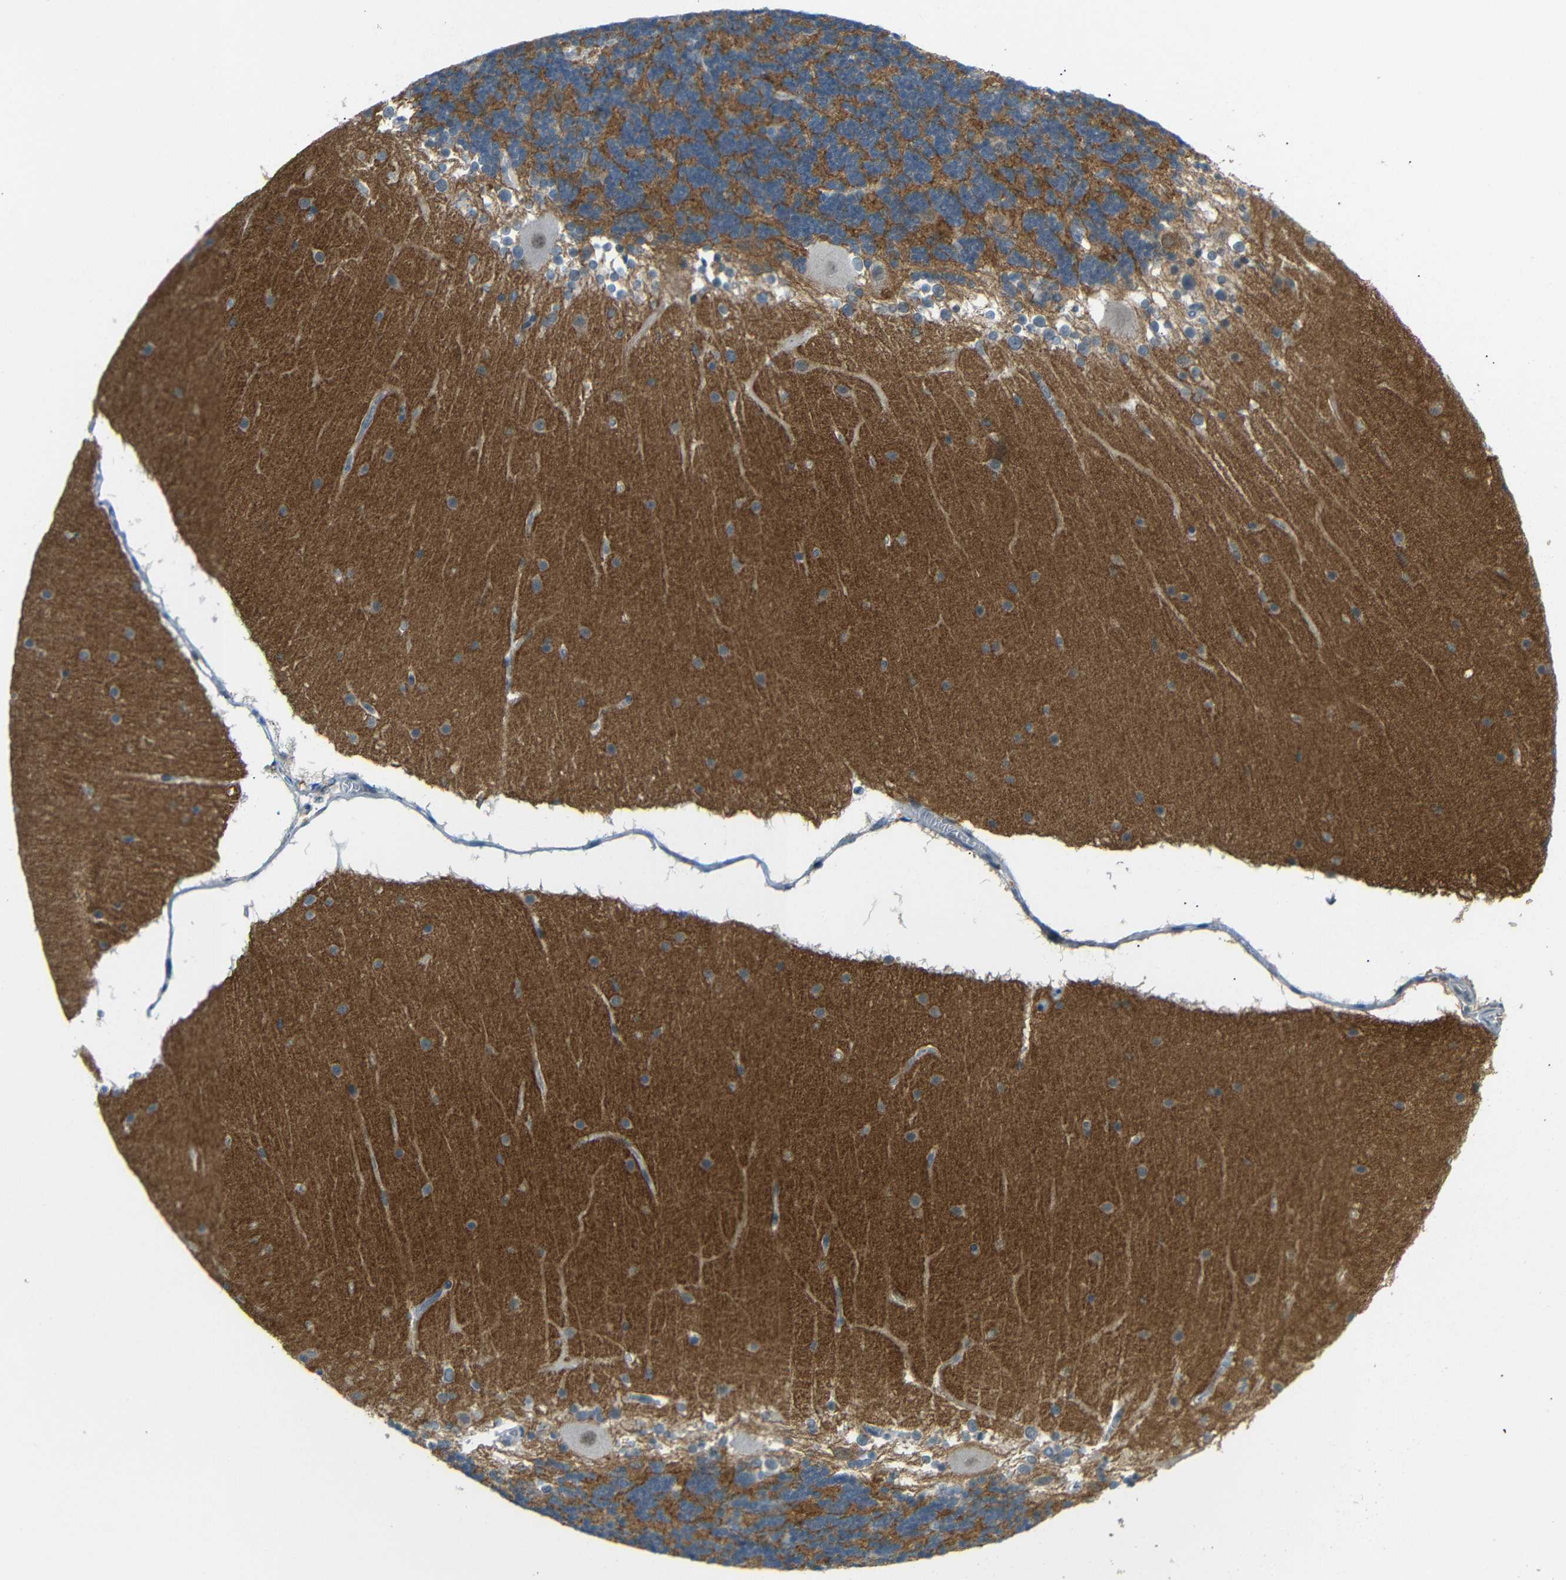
{"staining": {"intensity": "moderate", "quantity": ">75%", "location": "cytoplasmic/membranous"}, "tissue": "cerebellum", "cell_type": "Cells in granular layer", "image_type": "normal", "snomed": [{"axis": "morphology", "description": "Normal tissue, NOS"}, {"axis": "topography", "description": "Cerebellum"}], "caption": "High-magnification brightfield microscopy of benign cerebellum stained with DAB (3,3'-diaminobenzidine) (brown) and counterstained with hematoxylin (blue). cells in granular layer exhibit moderate cytoplasmic/membranous positivity is seen in approximately>75% of cells. The protein of interest is shown in brown color, while the nuclei are stained blue.", "gene": "GPR158", "patient": {"sex": "female", "age": 19}}